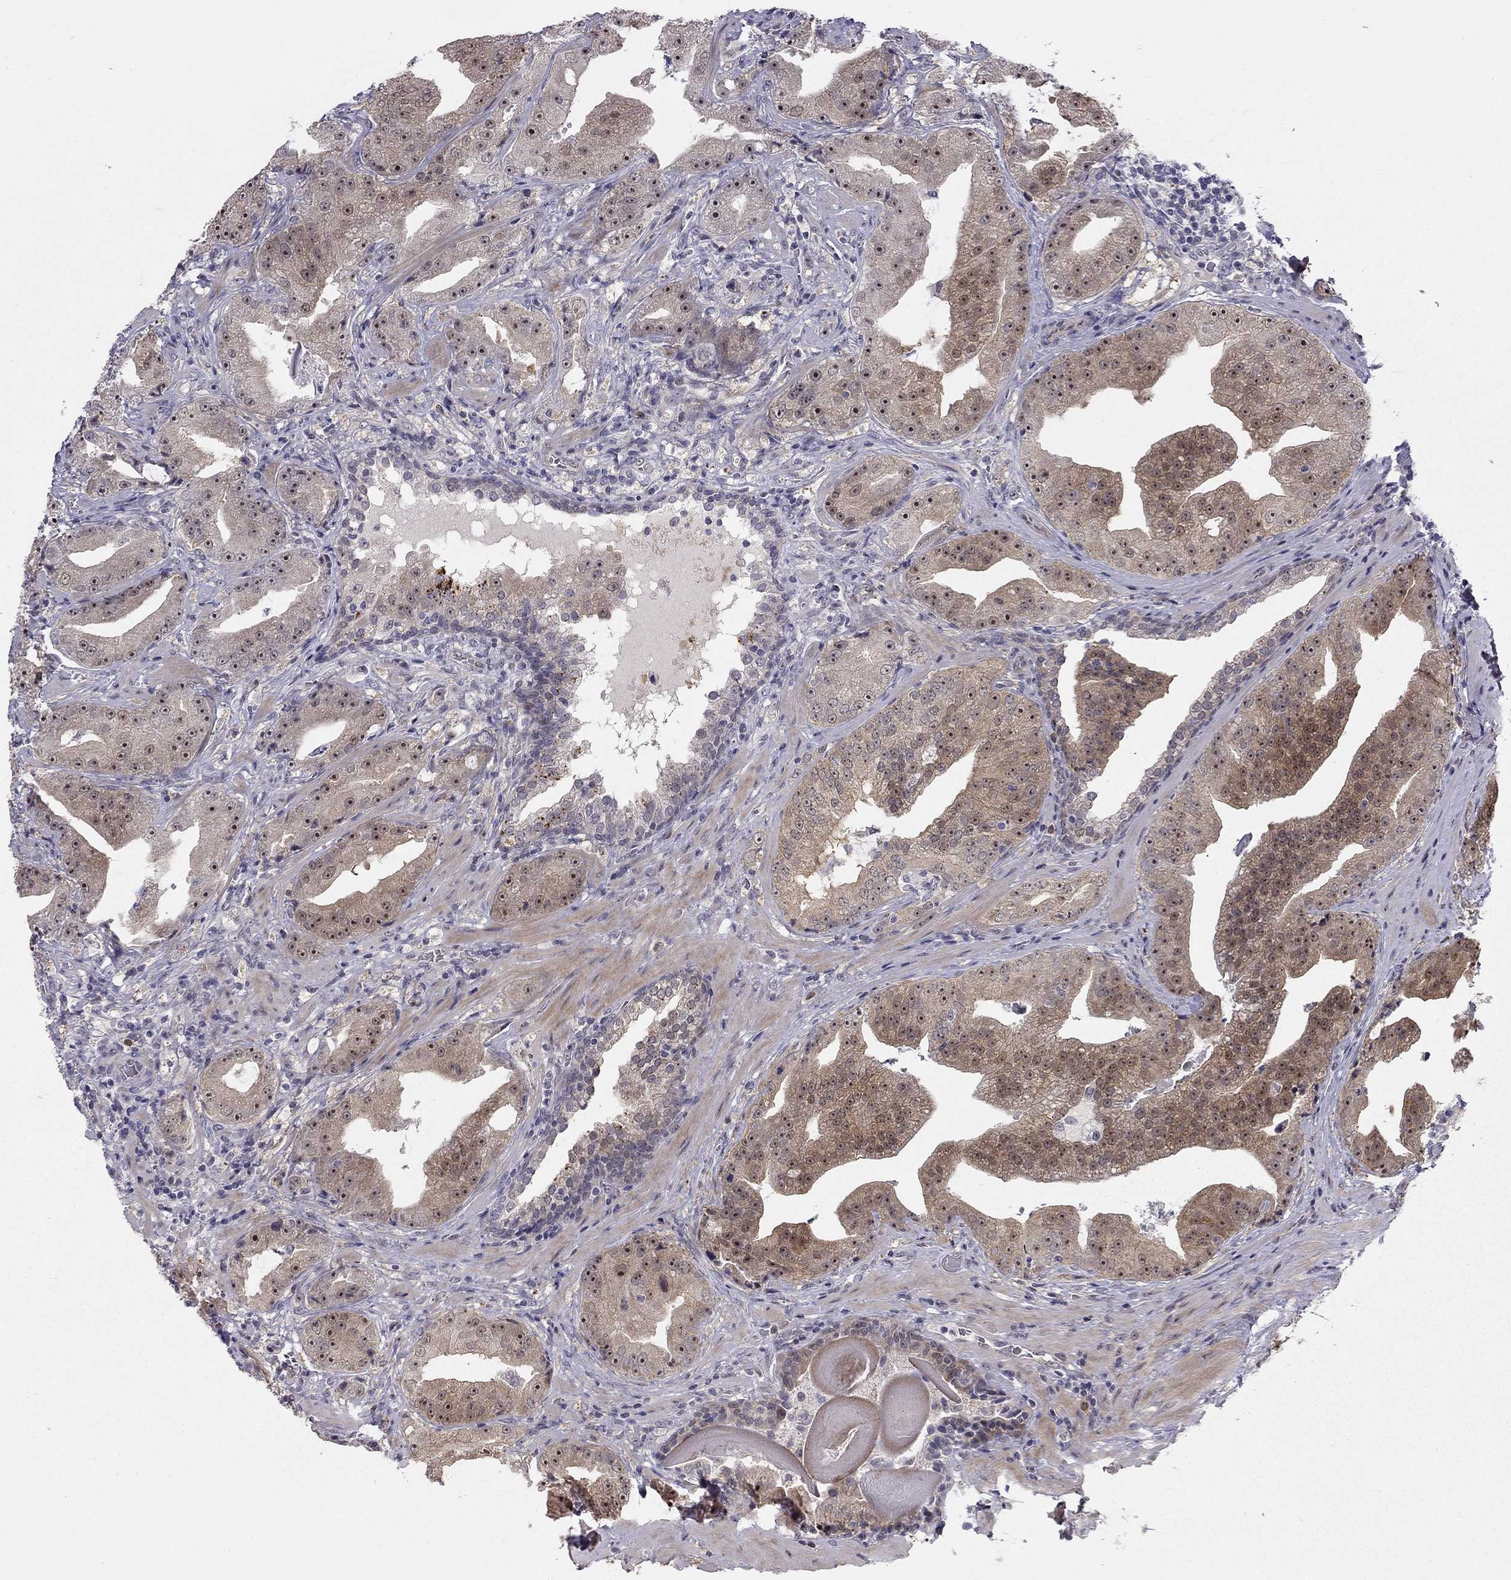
{"staining": {"intensity": "moderate", "quantity": "<25%", "location": "cytoplasmic/membranous,nuclear"}, "tissue": "prostate cancer", "cell_type": "Tumor cells", "image_type": "cancer", "snomed": [{"axis": "morphology", "description": "Adenocarcinoma, Low grade"}, {"axis": "topography", "description": "Prostate"}], "caption": "Brown immunohistochemical staining in human prostate cancer shows moderate cytoplasmic/membranous and nuclear expression in about <25% of tumor cells.", "gene": "STXBP6", "patient": {"sex": "male", "age": 62}}